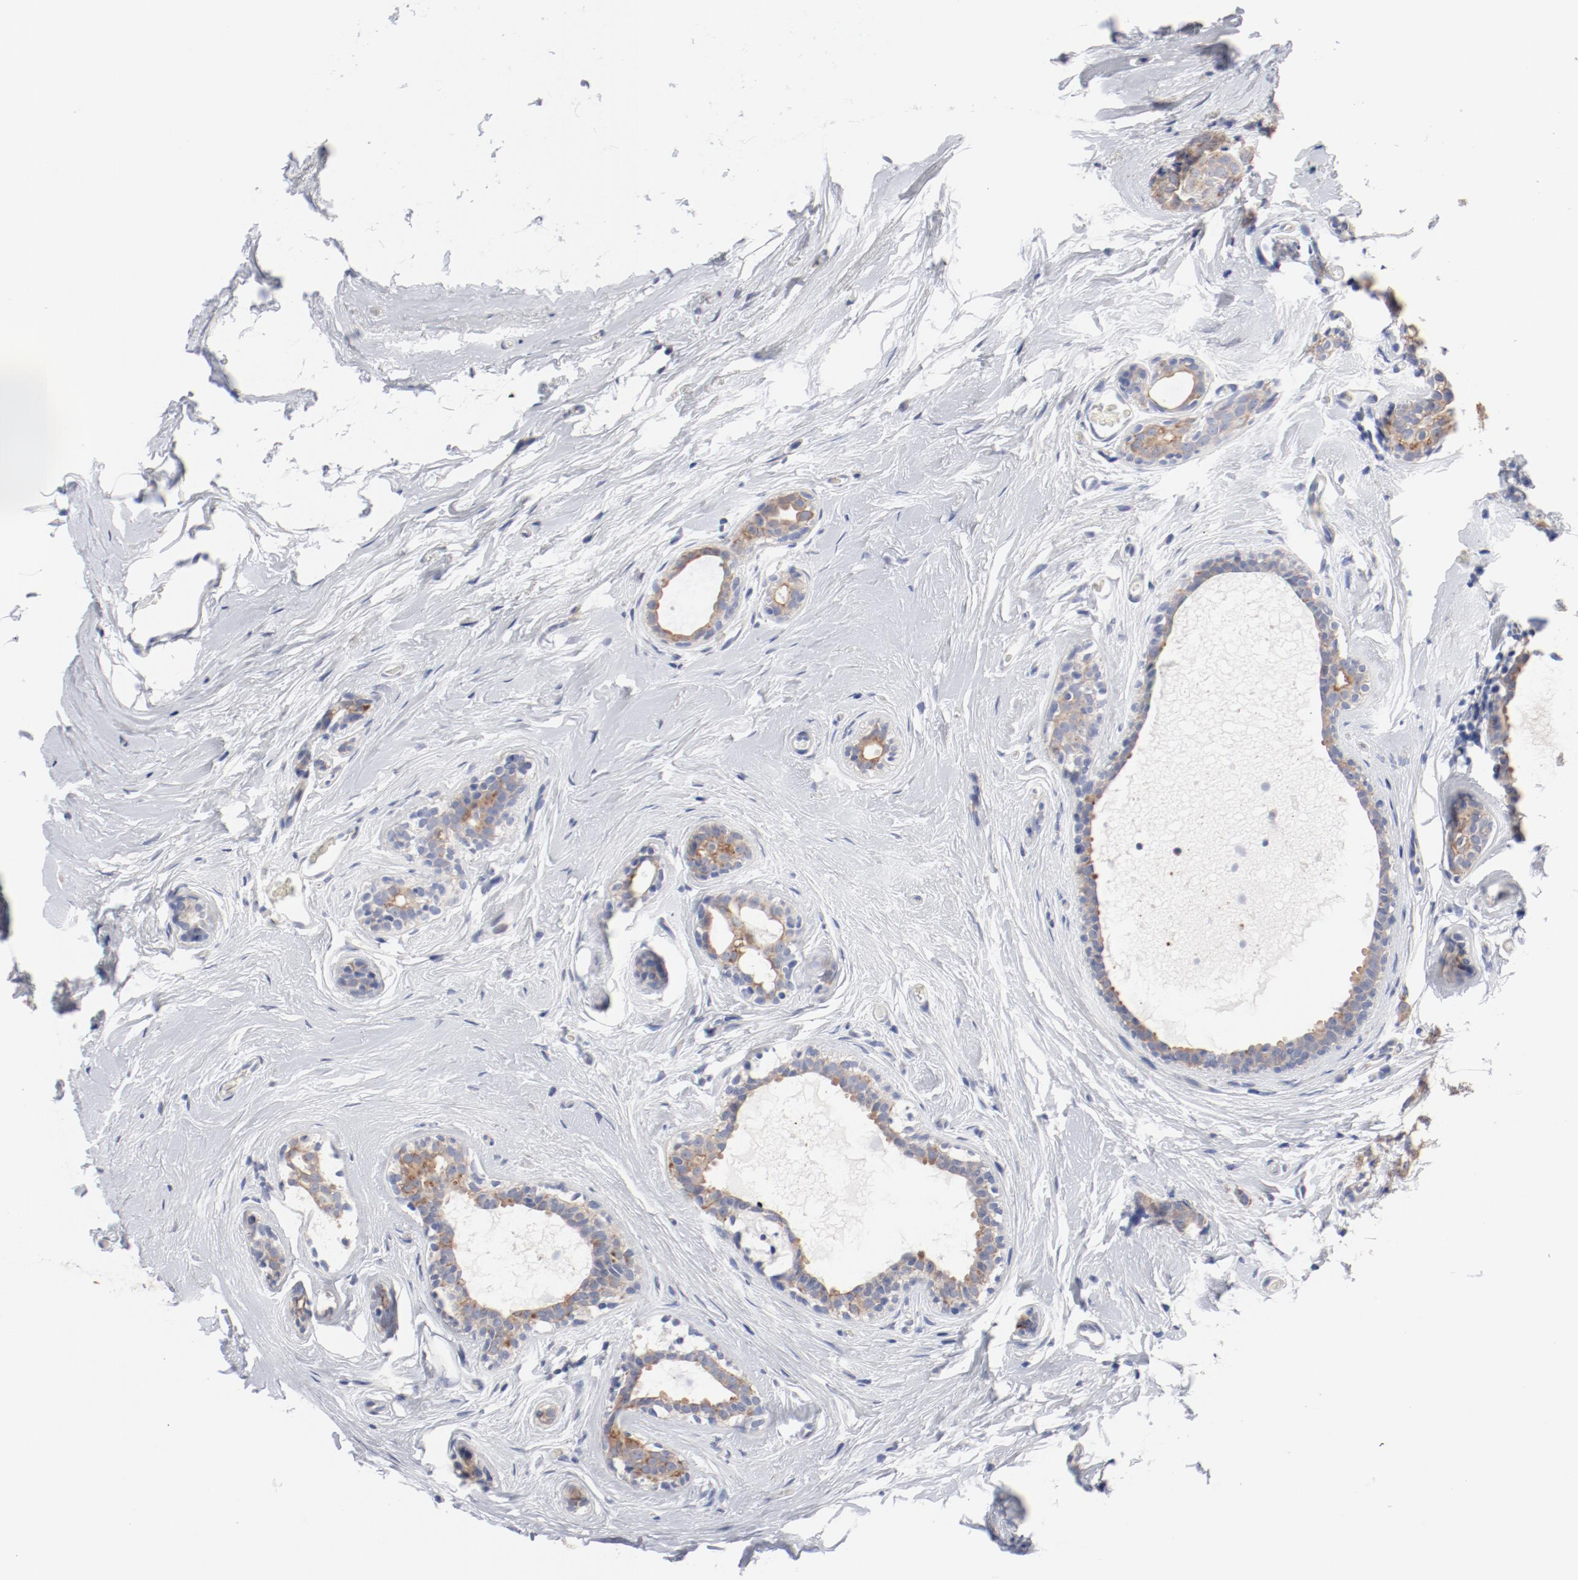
{"staining": {"intensity": "moderate", "quantity": ">75%", "location": "cytoplasmic/membranous"}, "tissue": "breast cancer", "cell_type": "Tumor cells", "image_type": "cancer", "snomed": [{"axis": "morphology", "description": "Lobular carcinoma"}, {"axis": "topography", "description": "Breast"}], "caption": "DAB (3,3'-diaminobenzidine) immunohistochemical staining of human breast lobular carcinoma reveals moderate cytoplasmic/membranous protein staining in about >75% of tumor cells. (Brightfield microscopy of DAB IHC at high magnification).", "gene": "GPR143", "patient": {"sex": "female", "age": 60}}